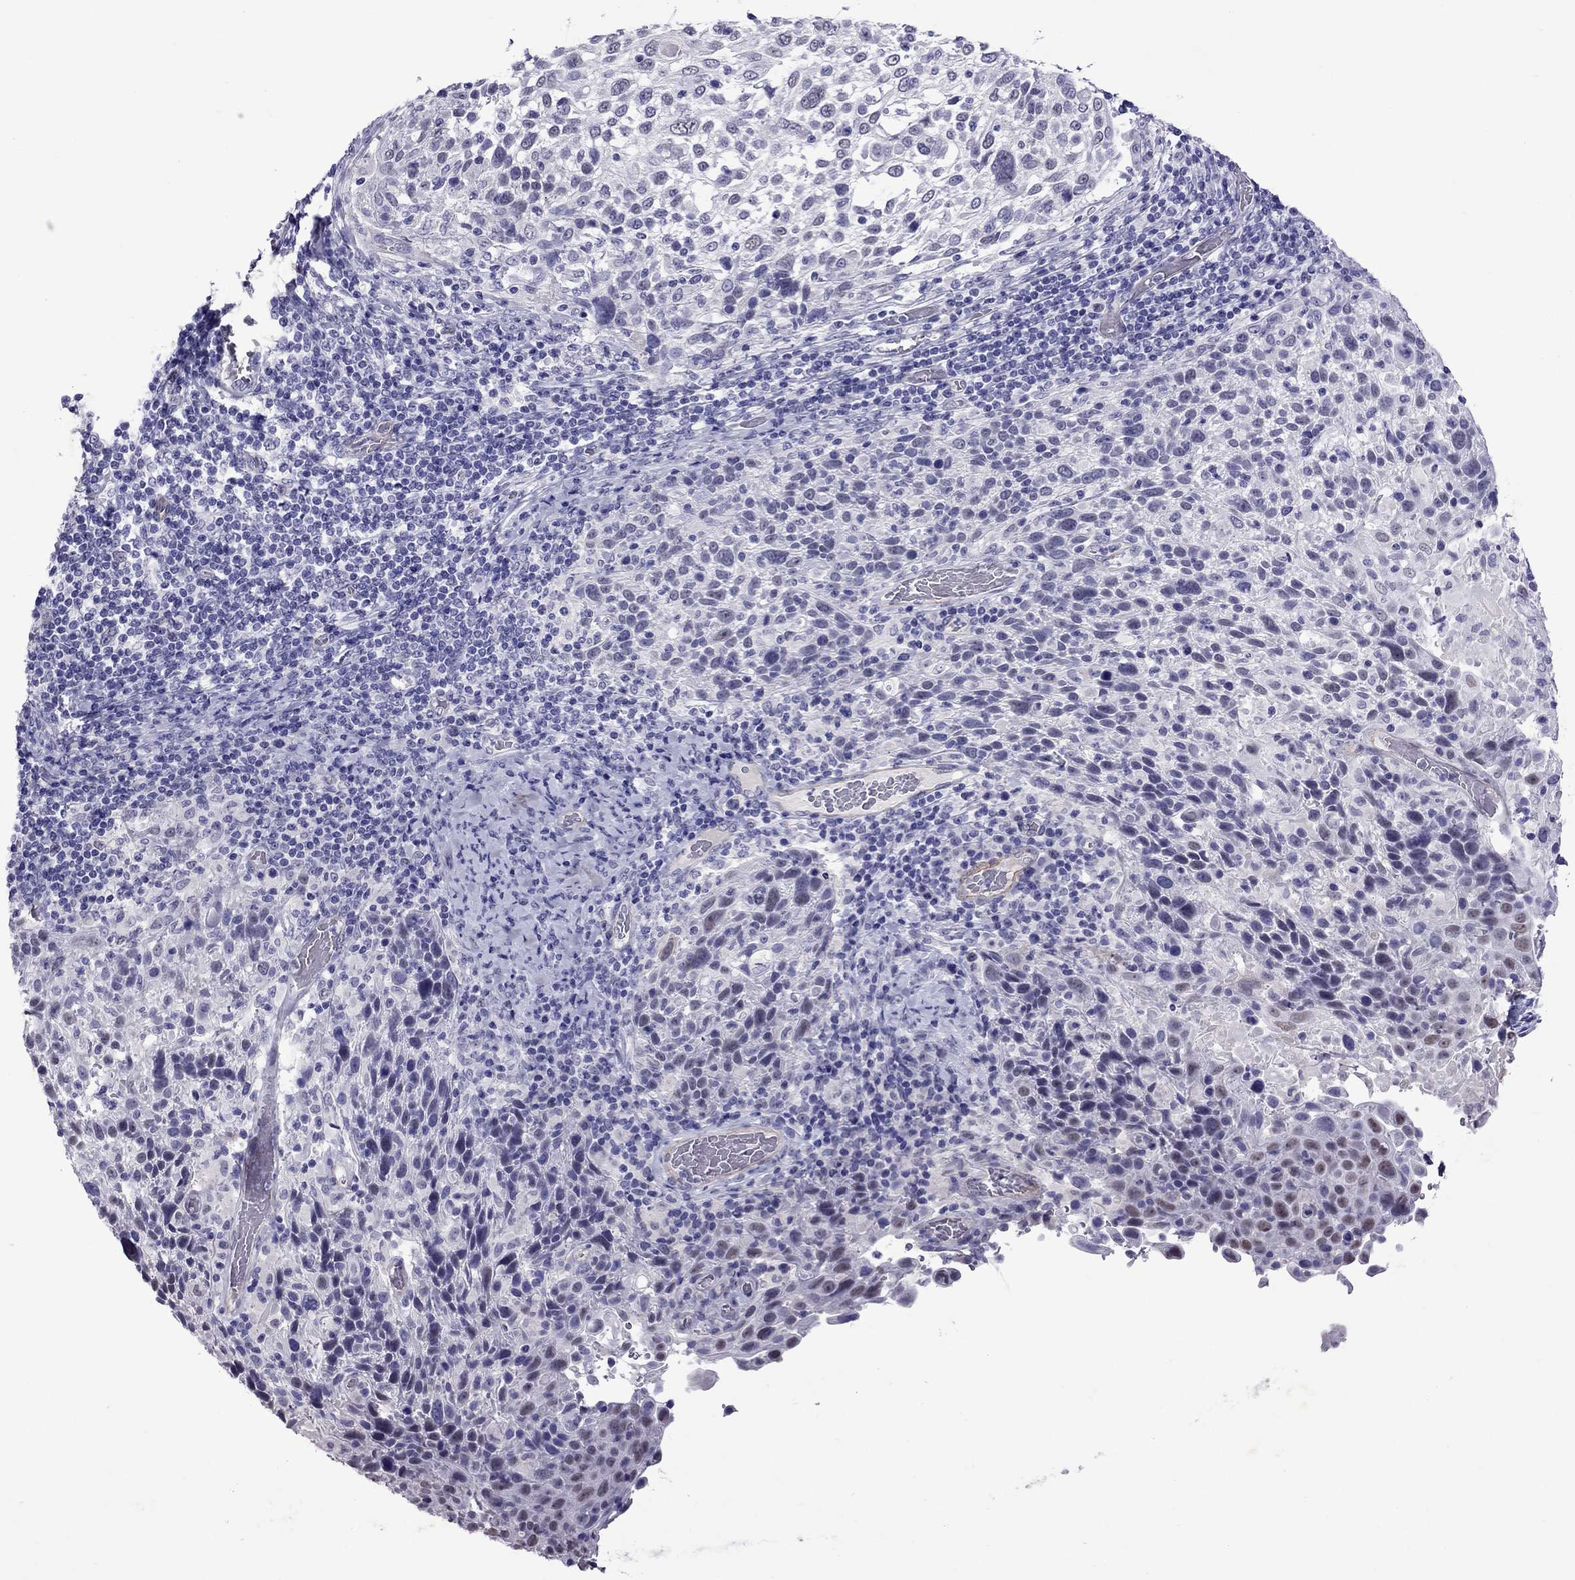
{"staining": {"intensity": "negative", "quantity": "none", "location": "none"}, "tissue": "cervical cancer", "cell_type": "Tumor cells", "image_type": "cancer", "snomed": [{"axis": "morphology", "description": "Squamous cell carcinoma, NOS"}, {"axis": "topography", "description": "Cervix"}], "caption": "This is an IHC histopathology image of cervical cancer (squamous cell carcinoma). There is no expression in tumor cells.", "gene": "CHRNA5", "patient": {"sex": "female", "age": 61}}